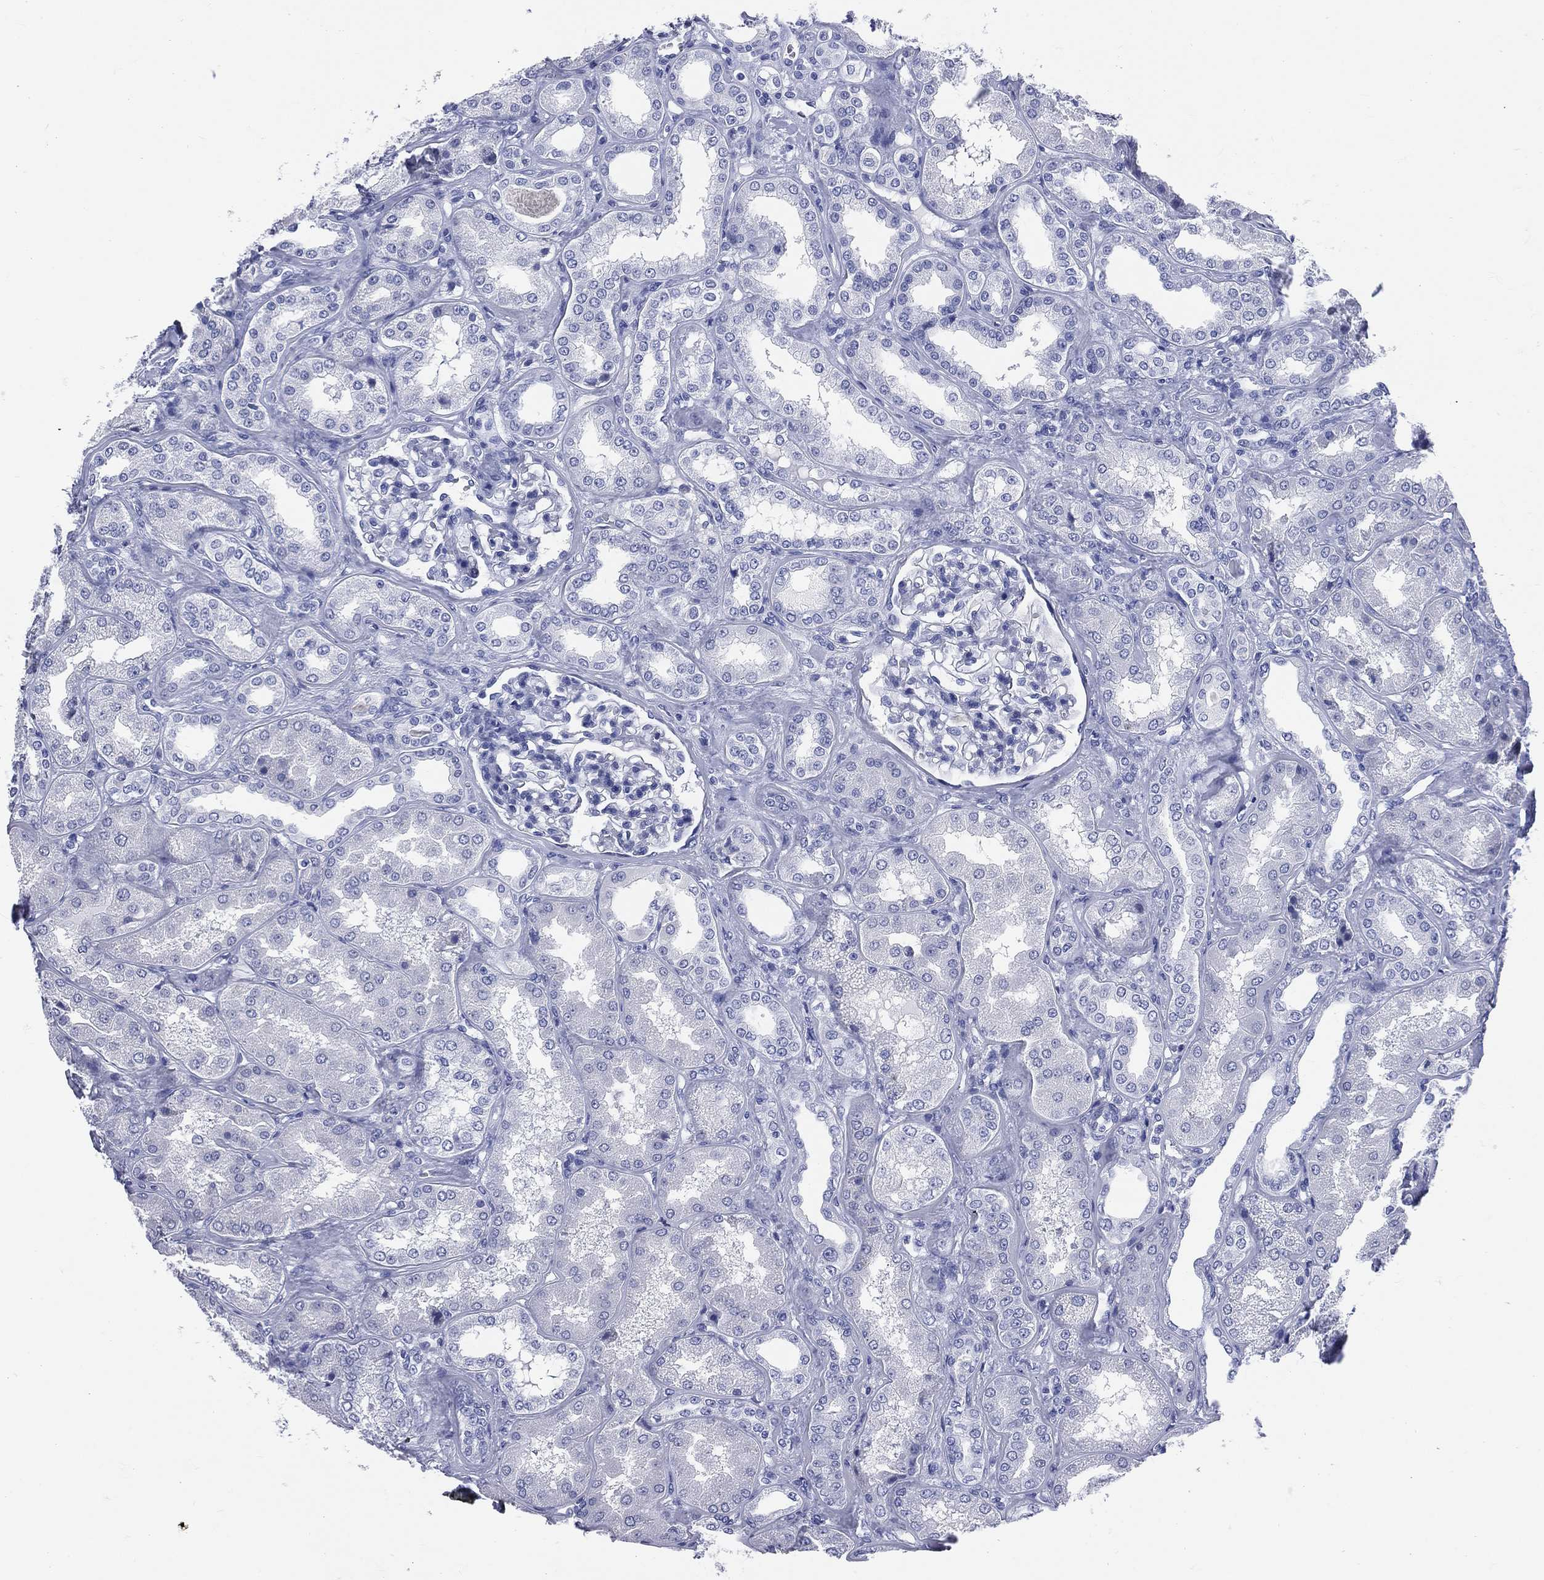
{"staining": {"intensity": "negative", "quantity": "none", "location": "none"}, "tissue": "kidney", "cell_type": "Cells in glomeruli", "image_type": "normal", "snomed": [{"axis": "morphology", "description": "Normal tissue, NOS"}, {"axis": "topography", "description": "Kidney"}], "caption": "A high-resolution image shows IHC staining of normal kidney, which displays no significant staining in cells in glomeruli.", "gene": "CYLC1", "patient": {"sex": "female", "age": 56}}